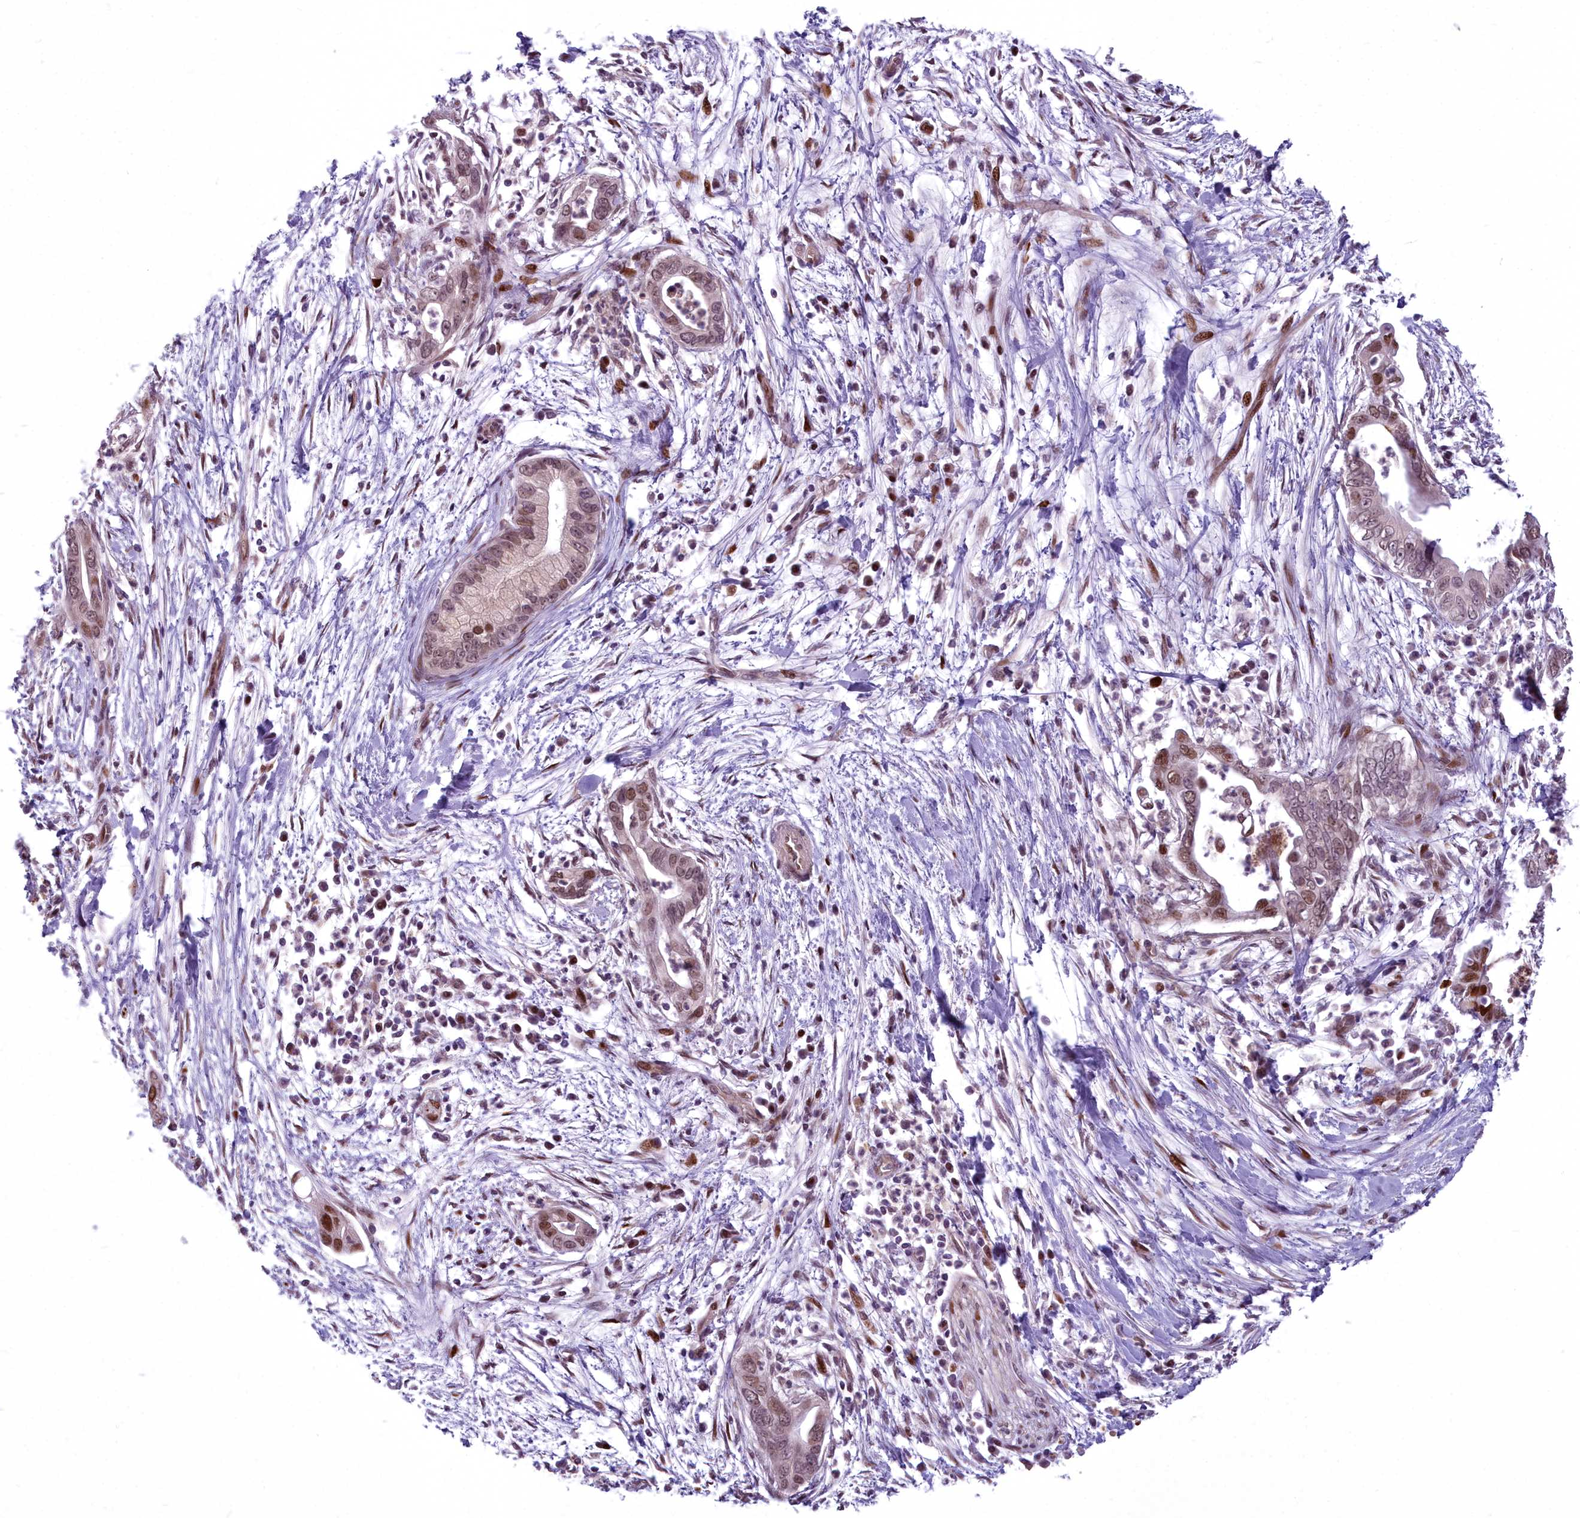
{"staining": {"intensity": "moderate", "quantity": ">75%", "location": "nuclear"}, "tissue": "pancreatic cancer", "cell_type": "Tumor cells", "image_type": "cancer", "snomed": [{"axis": "morphology", "description": "Adenocarcinoma, NOS"}, {"axis": "topography", "description": "Pancreas"}], "caption": "Immunohistochemical staining of adenocarcinoma (pancreatic) shows medium levels of moderate nuclear protein positivity in approximately >75% of tumor cells. (Brightfield microscopy of DAB IHC at high magnification).", "gene": "AP1M1", "patient": {"sex": "male", "age": 75}}